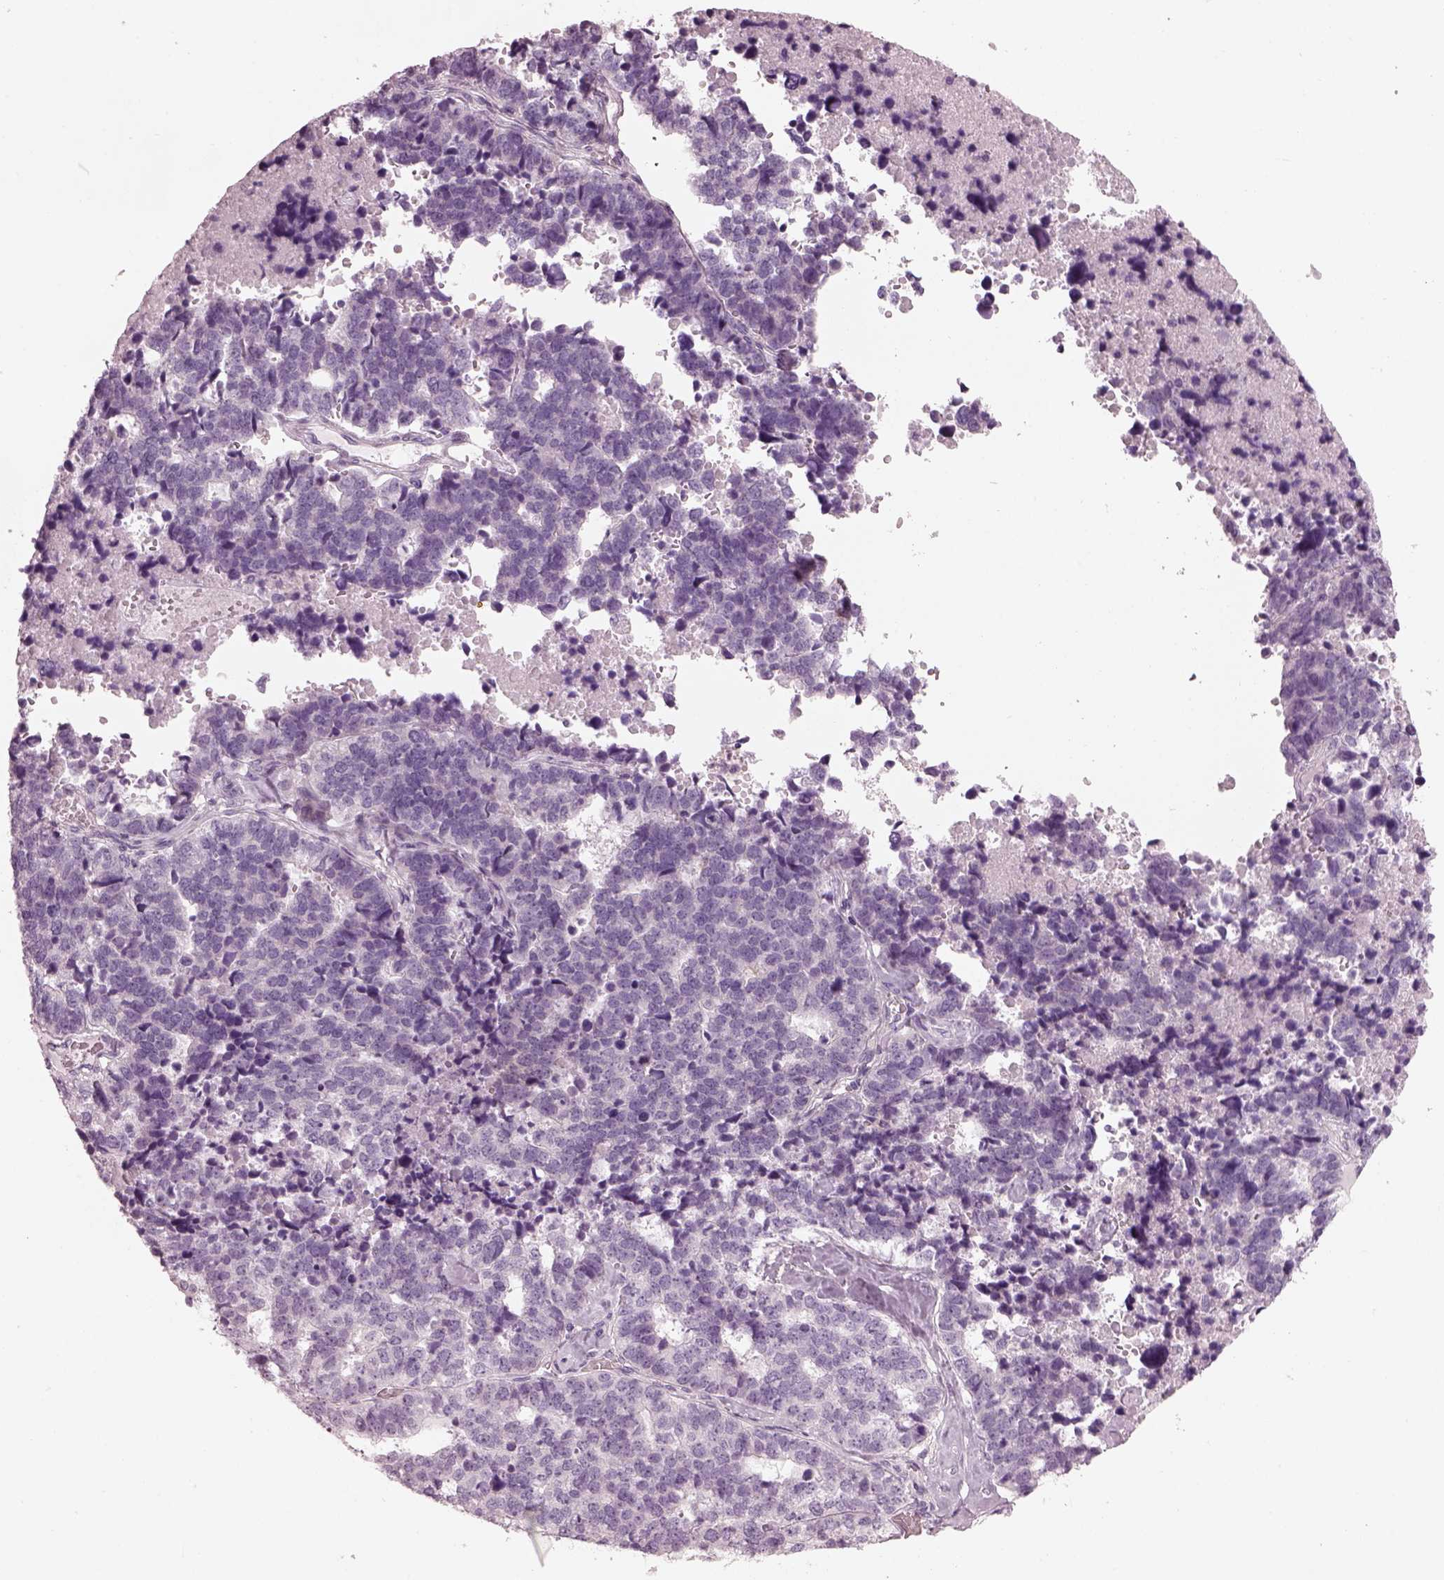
{"staining": {"intensity": "negative", "quantity": "none", "location": "none"}, "tissue": "stomach cancer", "cell_type": "Tumor cells", "image_type": "cancer", "snomed": [{"axis": "morphology", "description": "Adenocarcinoma, NOS"}, {"axis": "topography", "description": "Stomach"}], "caption": "Adenocarcinoma (stomach) stained for a protein using immunohistochemistry reveals no staining tumor cells.", "gene": "PDC", "patient": {"sex": "male", "age": 69}}